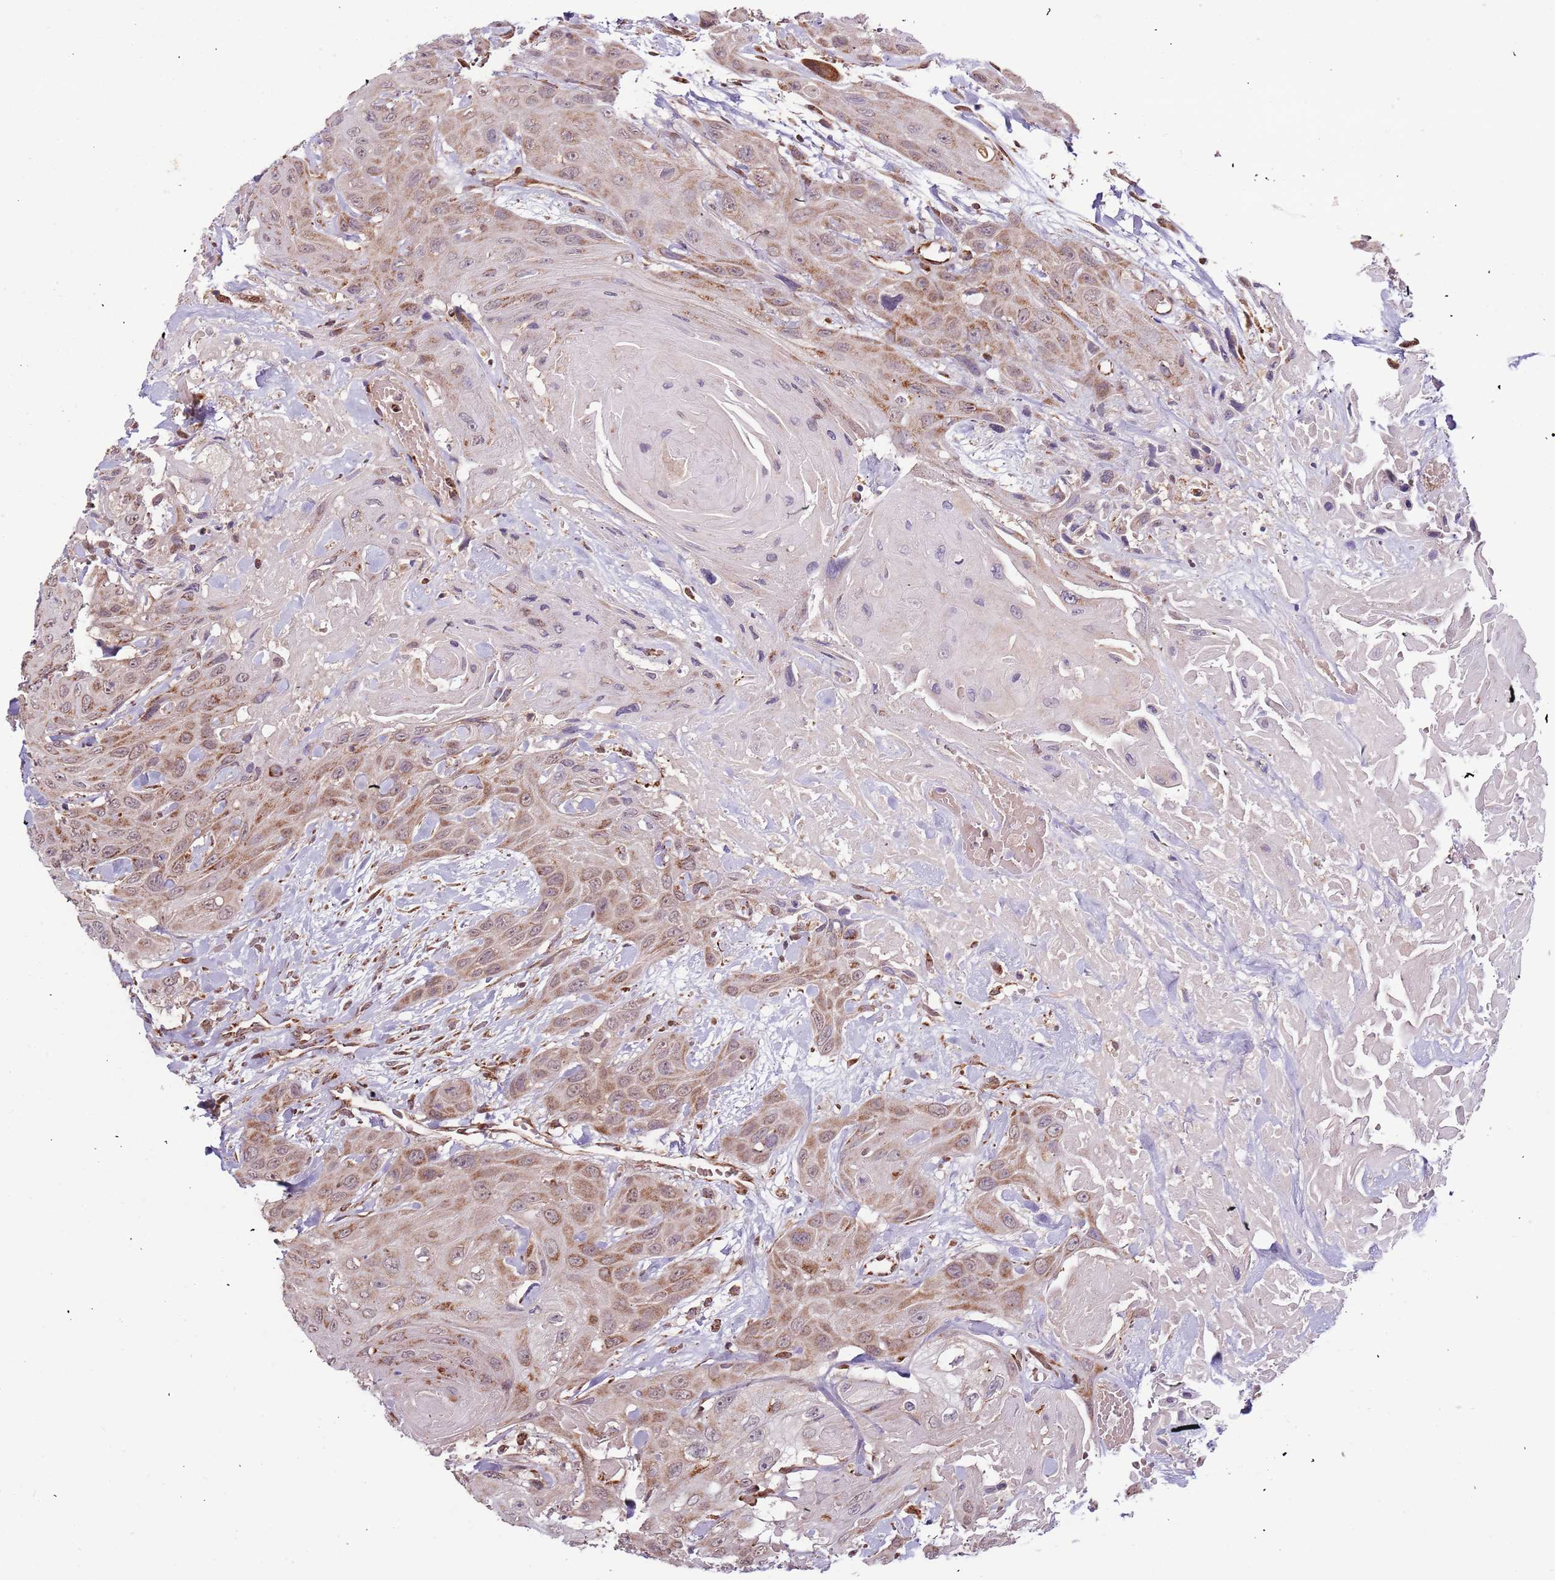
{"staining": {"intensity": "moderate", "quantity": ">75%", "location": "cytoplasmic/membranous"}, "tissue": "head and neck cancer", "cell_type": "Tumor cells", "image_type": "cancer", "snomed": [{"axis": "morphology", "description": "Squamous cell carcinoma, NOS"}, {"axis": "topography", "description": "Head-Neck"}], "caption": "Tumor cells exhibit medium levels of moderate cytoplasmic/membranous expression in approximately >75% of cells in human head and neck cancer.", "gene": "IL17RD", "patient": {"sex": "male", "age": 81}}